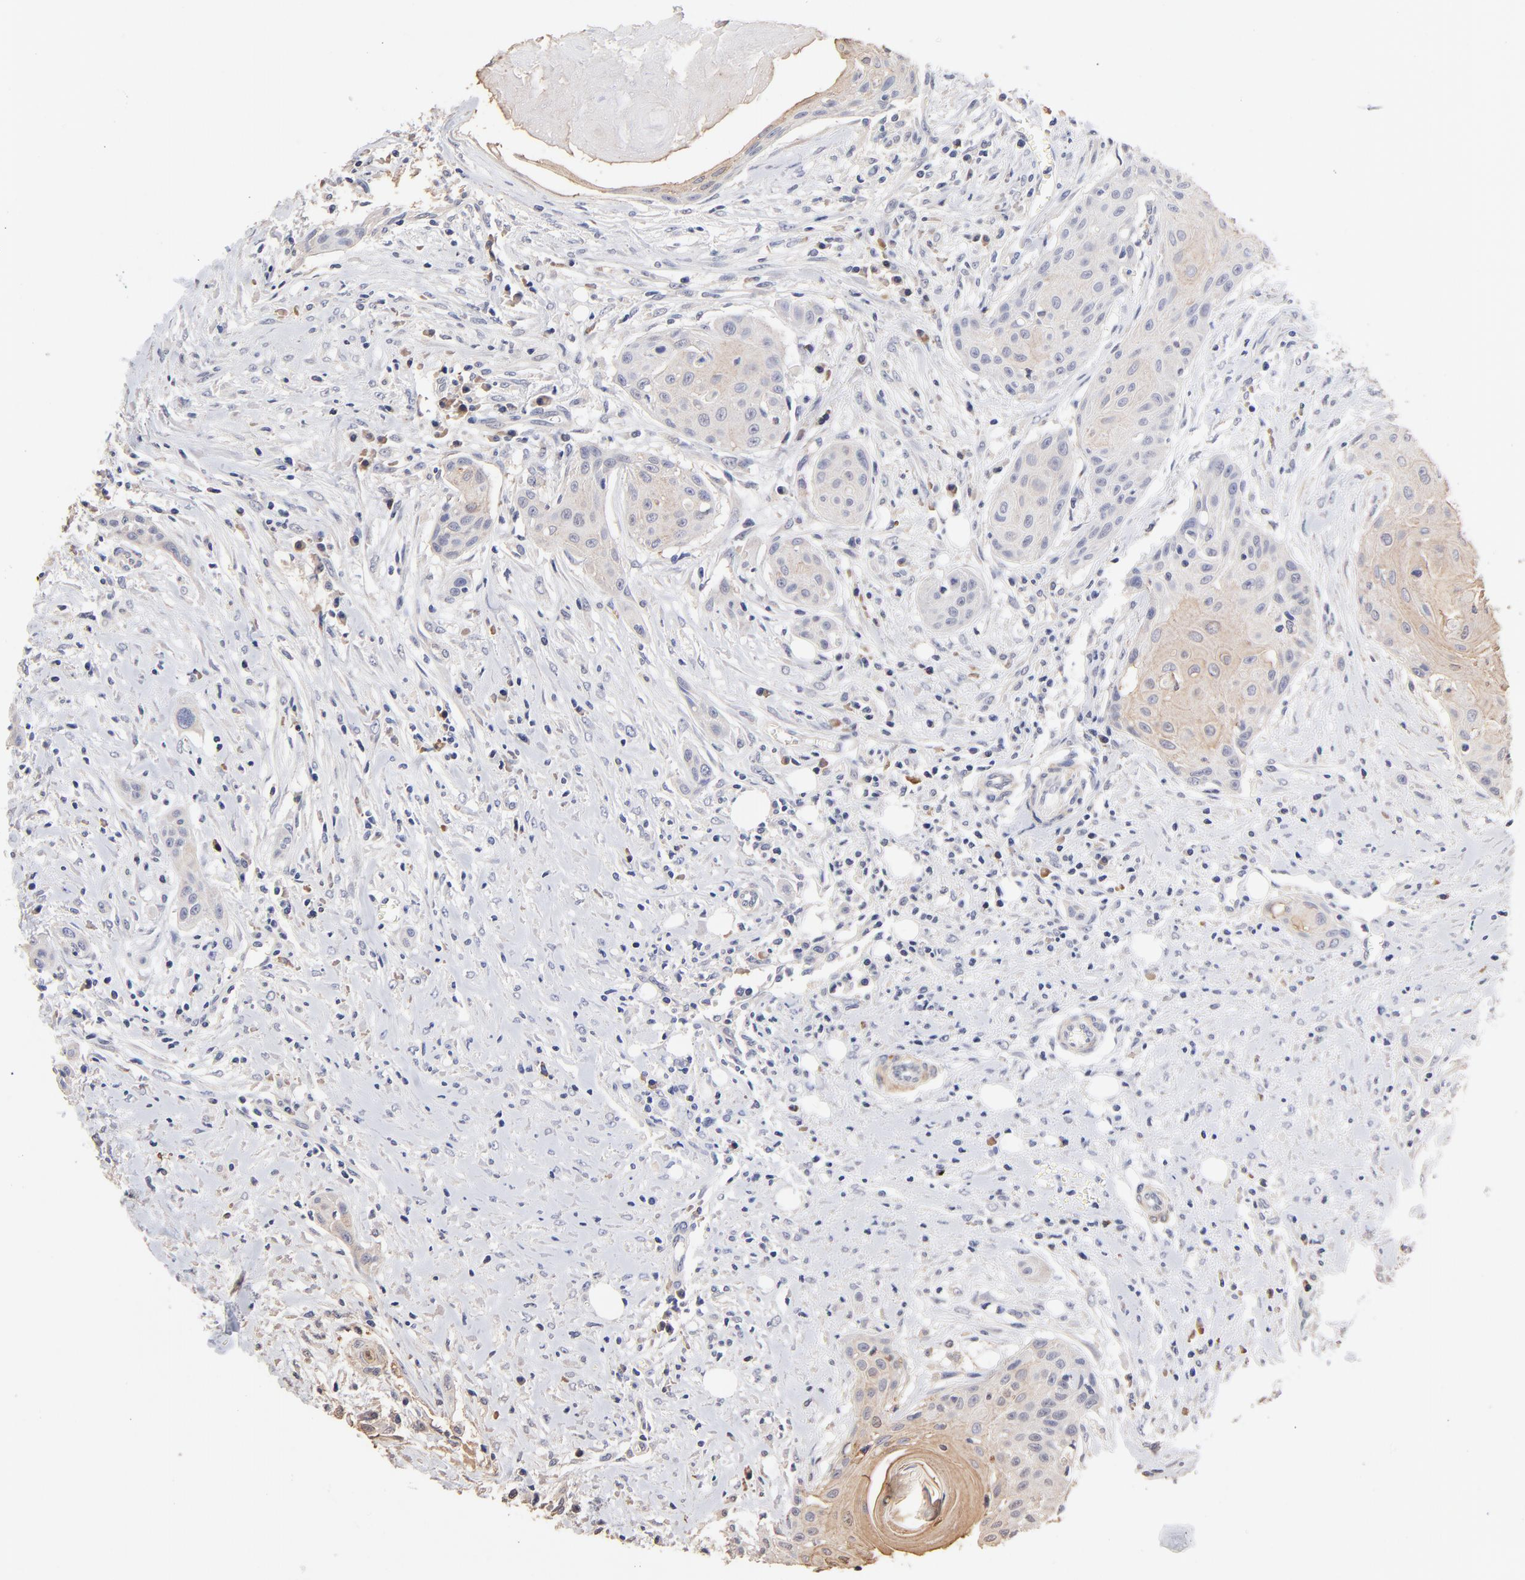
{"staining": {"intensity": "weak", "quantity": "25%-75%", "location": "cytoplasmic/membranous"}, "tissue": "head and neck cancer", "cell_type": "Tumor cells", "image_type": "cancer", "snomed": [{"axis": "morphology", "description": "Squamous cell carcinoma, NOS"}, {"axis": "morphology", "description": "Squamous cell carcinoma, metastatic, NOS"}, {"axis": "topography", "description": "Lymph node"}, {"axis": "topography", "description": "Salivary gland"}, {"axis": "topography", "description": "Head-Neck"}], "caption": "A high-resolution image shows immunohistochemistry (IHC) staining of metastatic squamous cell carcinoma (head and neck), which exhibits weak cytoplasmic/membranous expression in about 25%-75% of tumor cells. Immunohistochemistry stains the protein of interest in brown and the nuclei are stained blue.", "gene": "TWNK", "patient": {"sex": "female", "age": 74}}